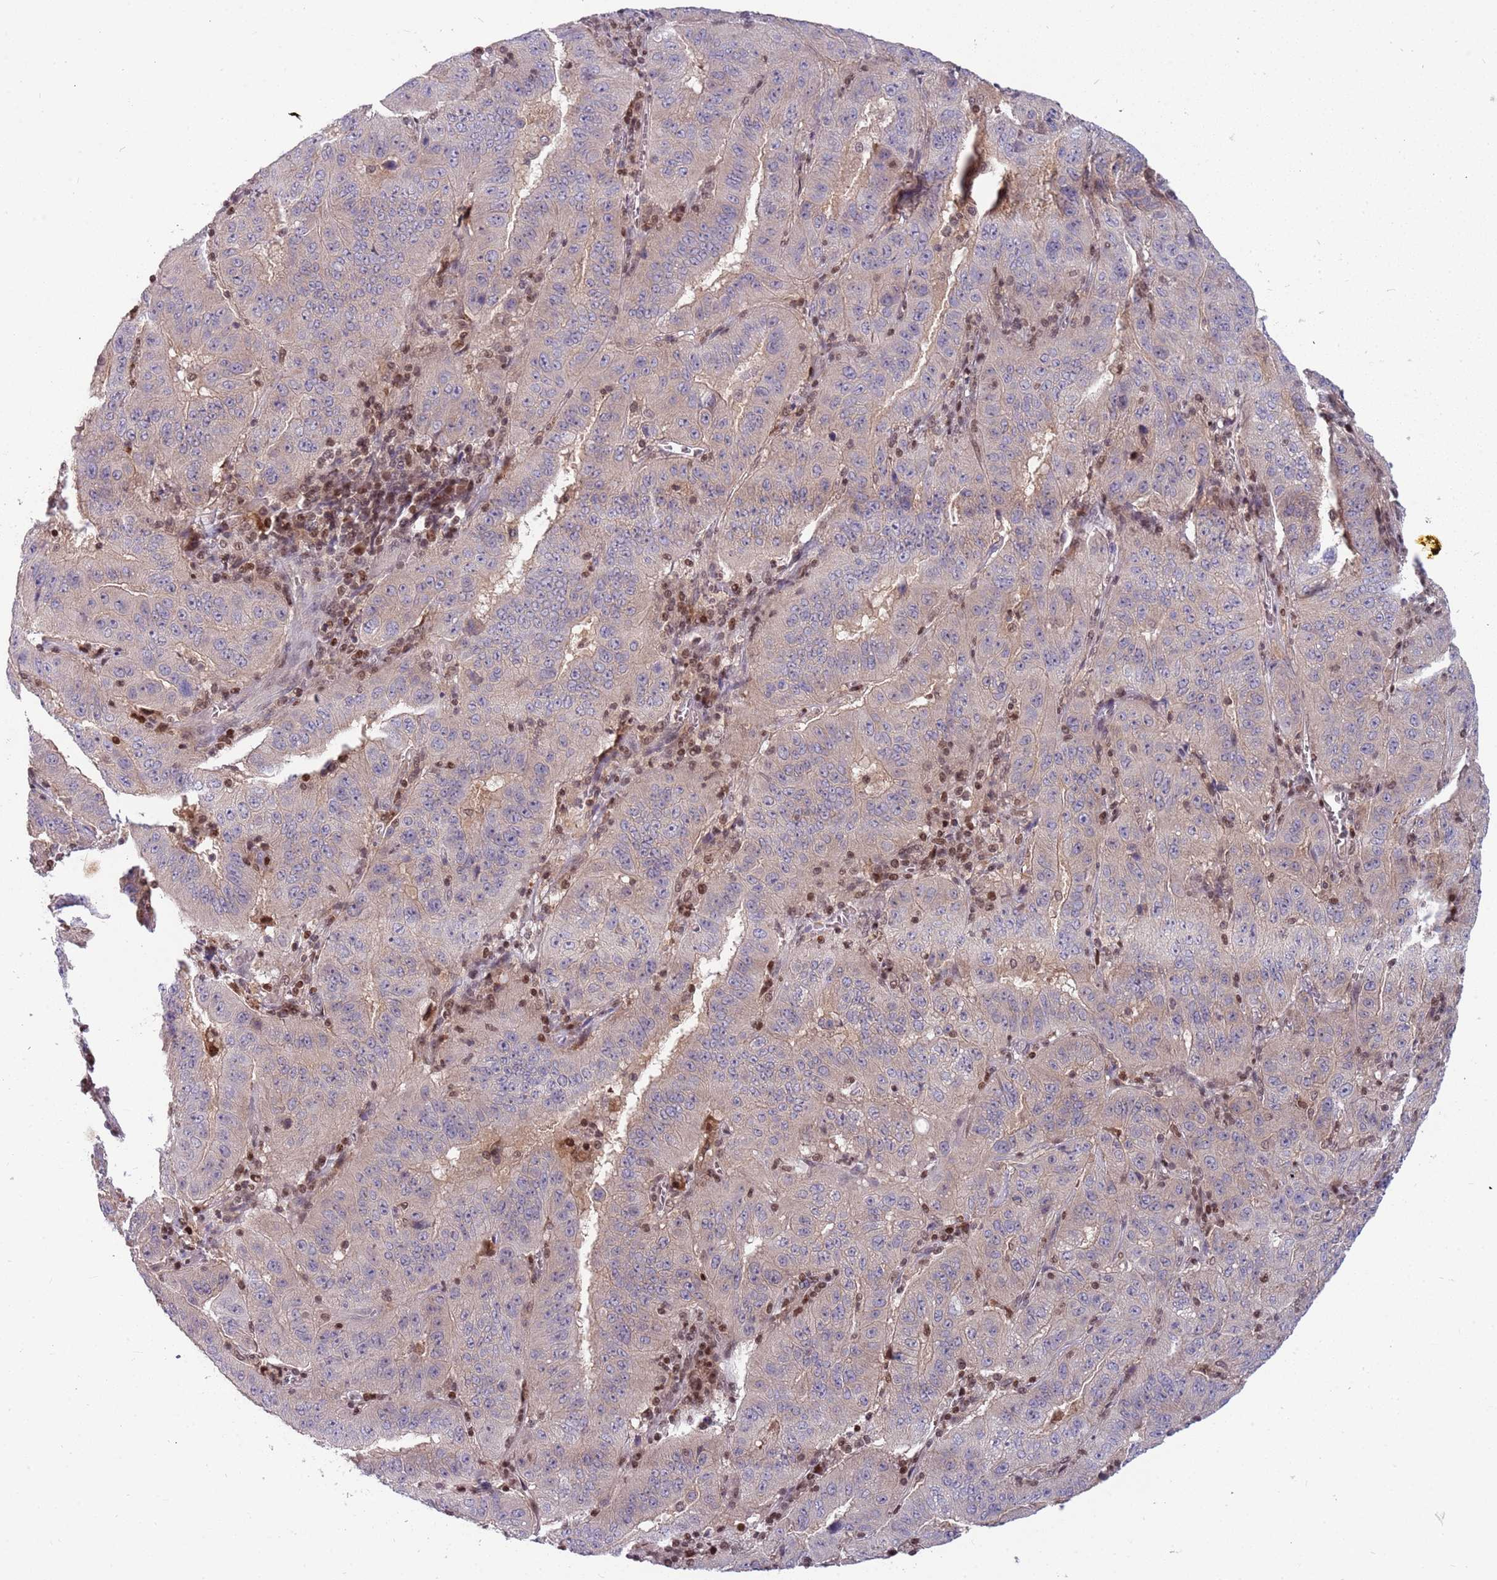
{"staining": {"intensity": "negative", "quantity": "none", "location": "none"}, "tissue": "pancreatic cancer", "cell_type": "Tumor cells", "image_type": "cancer", "snomed": [{"axis": "morphology", "description": "Adenocarcinoma, NOS"}, {"axis": "topography", "description": "Pancreas"}], "caption": "The histopathology image reveals no significant expression in tumor cells of pancreatic adenocarcinoma.", "gene": "ARHGEF5", "patient": {"sex": "male", "age": 63}}